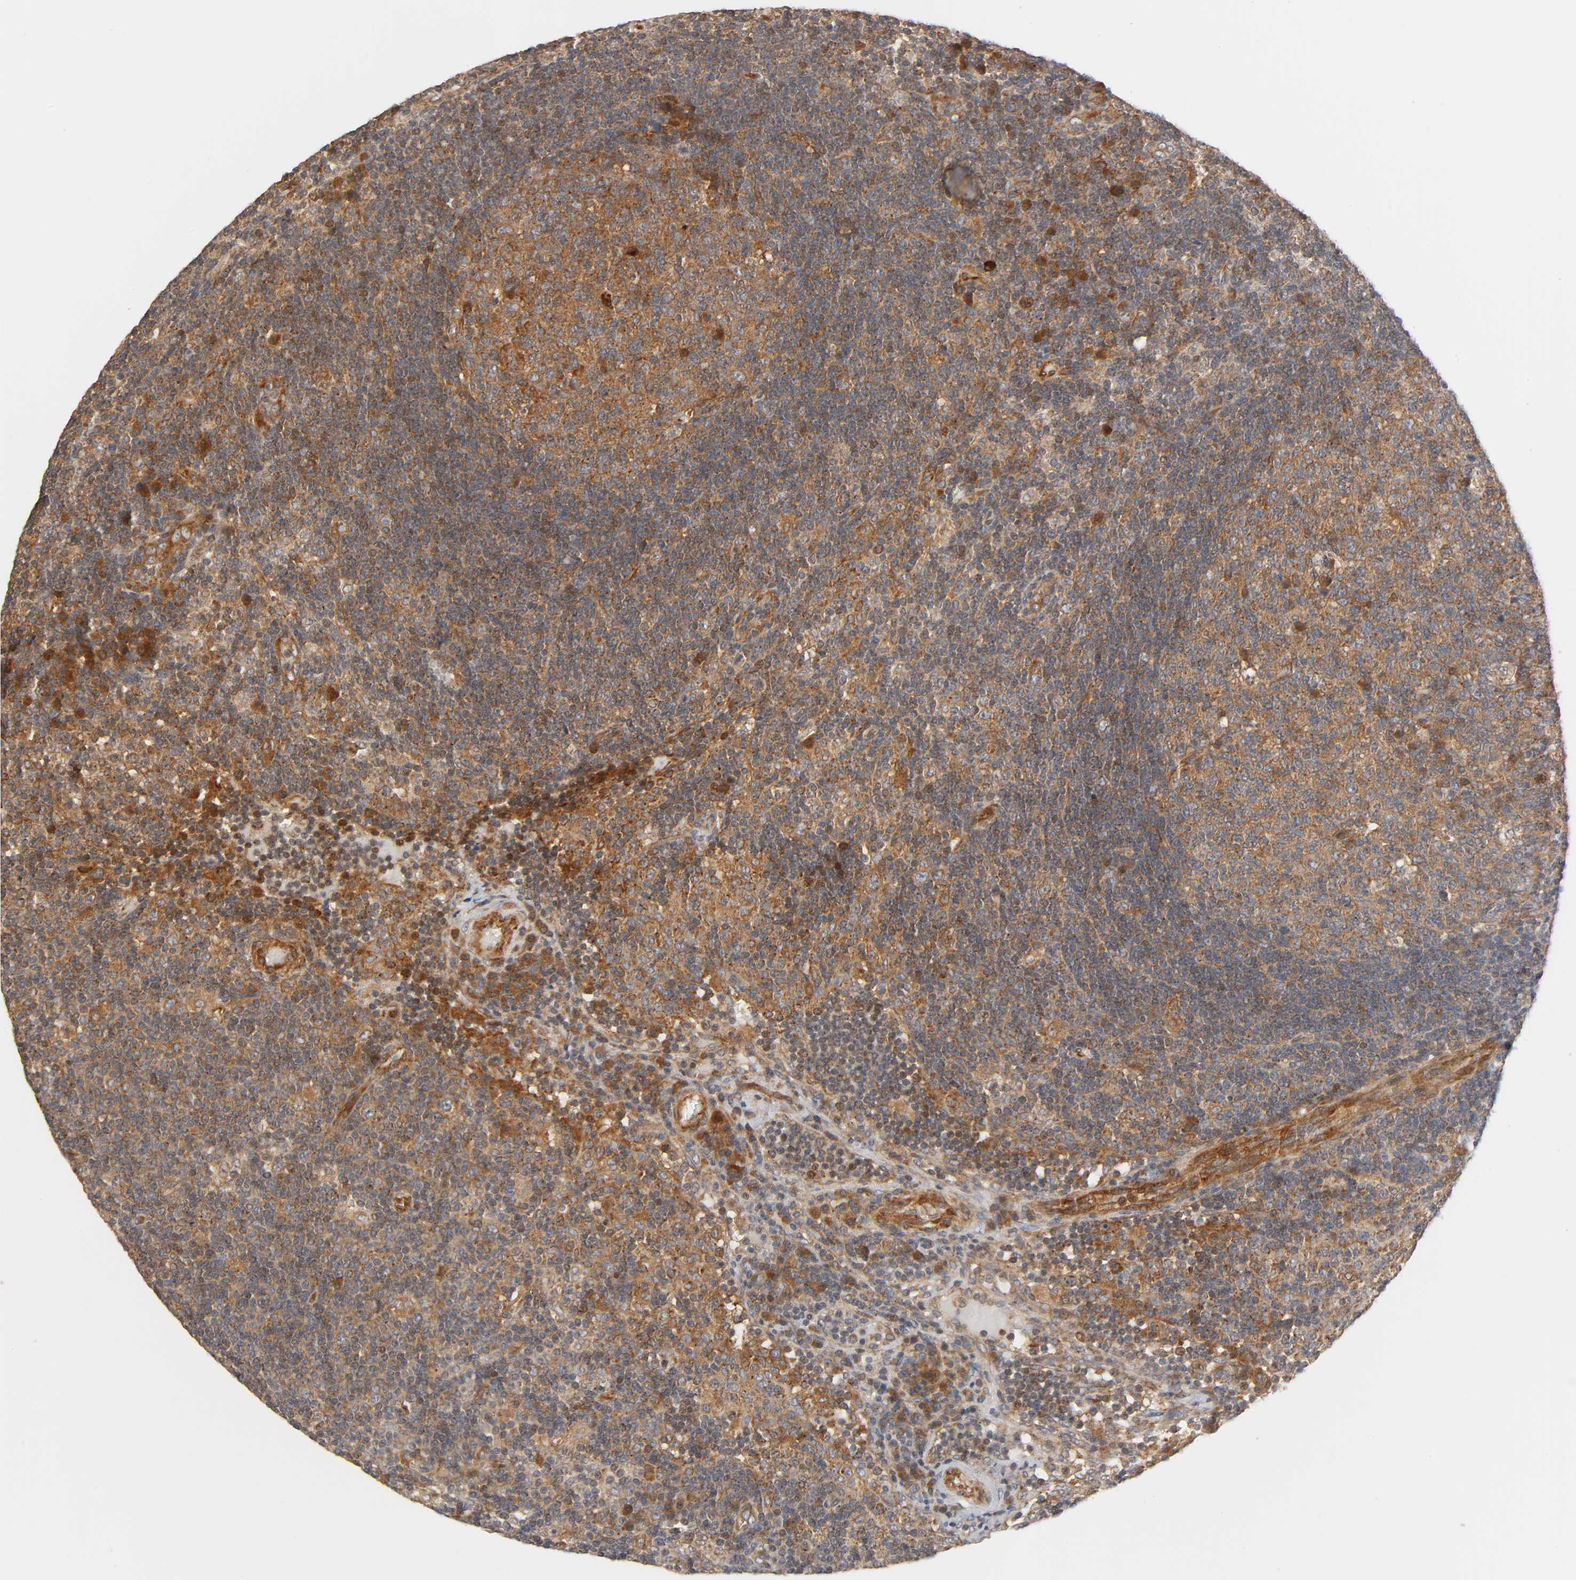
{"staining": {"intensity": "moderate", "quantity": ">75%", "location": "cytoplasmic/membranous,nuclear"}, "tissue": "lymph node", "cell_type": "Germinal center cells", "image_type": "normal", "snomed": [{"axis": "morphology", "description": "Normal tissue, NOS"}, {"axis": "morphology", "description": "Squamous cell carcinoma, metastatic, NOS"}, {"axis": "topography", "description": "Lymph node"}], "caption": "Immunohistochemistry (DAB (3,3'-diaminobenzidine)) staining of benign human lymph node reveals moderate cytoplasmic/membranous,nuclear protein expression in about >75% of germinal center cells. (Brightfield microscopy of DAB IHC at high magnification).", "gene": "NEMF", "patient": {"sex": "female", "age": 53}}